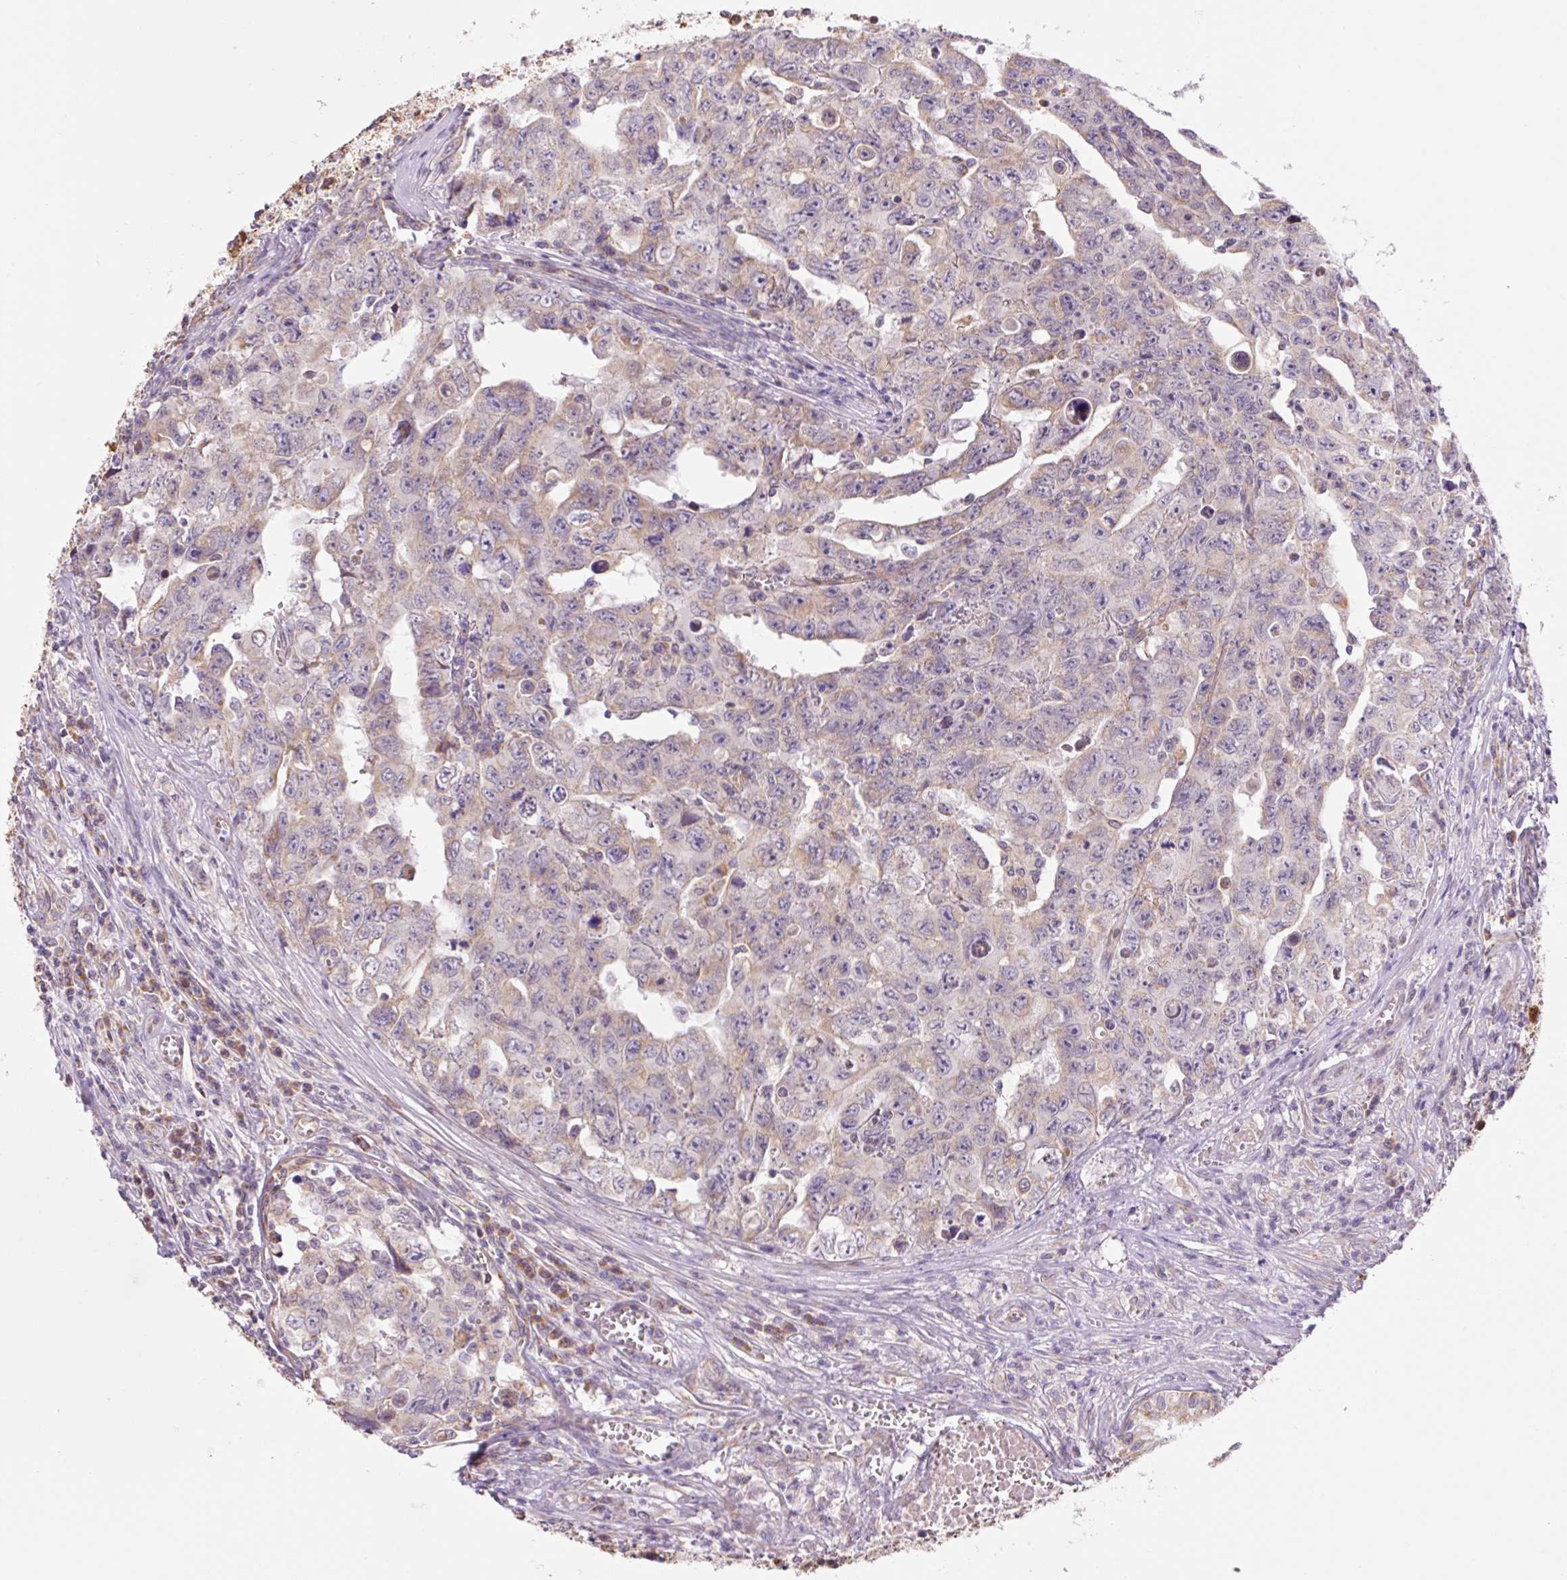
{"staining": {"intensity": "weak", "quantity": "<25%", "location": "cytoplasmic/membranous"}, "tissue": "testis cancer", "cell_type": "Tumor cells", "image_type": "cancer", "snomed": [{"axis": "morphology", "description": "Carcinoma, Embryonal, NOS"}, {"axis": "topography", "description": "Testis"}], "caption": "DAB immunohistochemical staining of human embryonal carcinoma (testis) displays no significant expression in tumor cells. (Stains: DAB (3,3'-diaminobenzidine) IHC with hematoxylin counter stain, Microscopy: brightfield microscopy at high magnification).", "gene": "GOSR2", "patient": {"sex": "male", "age": 24}}